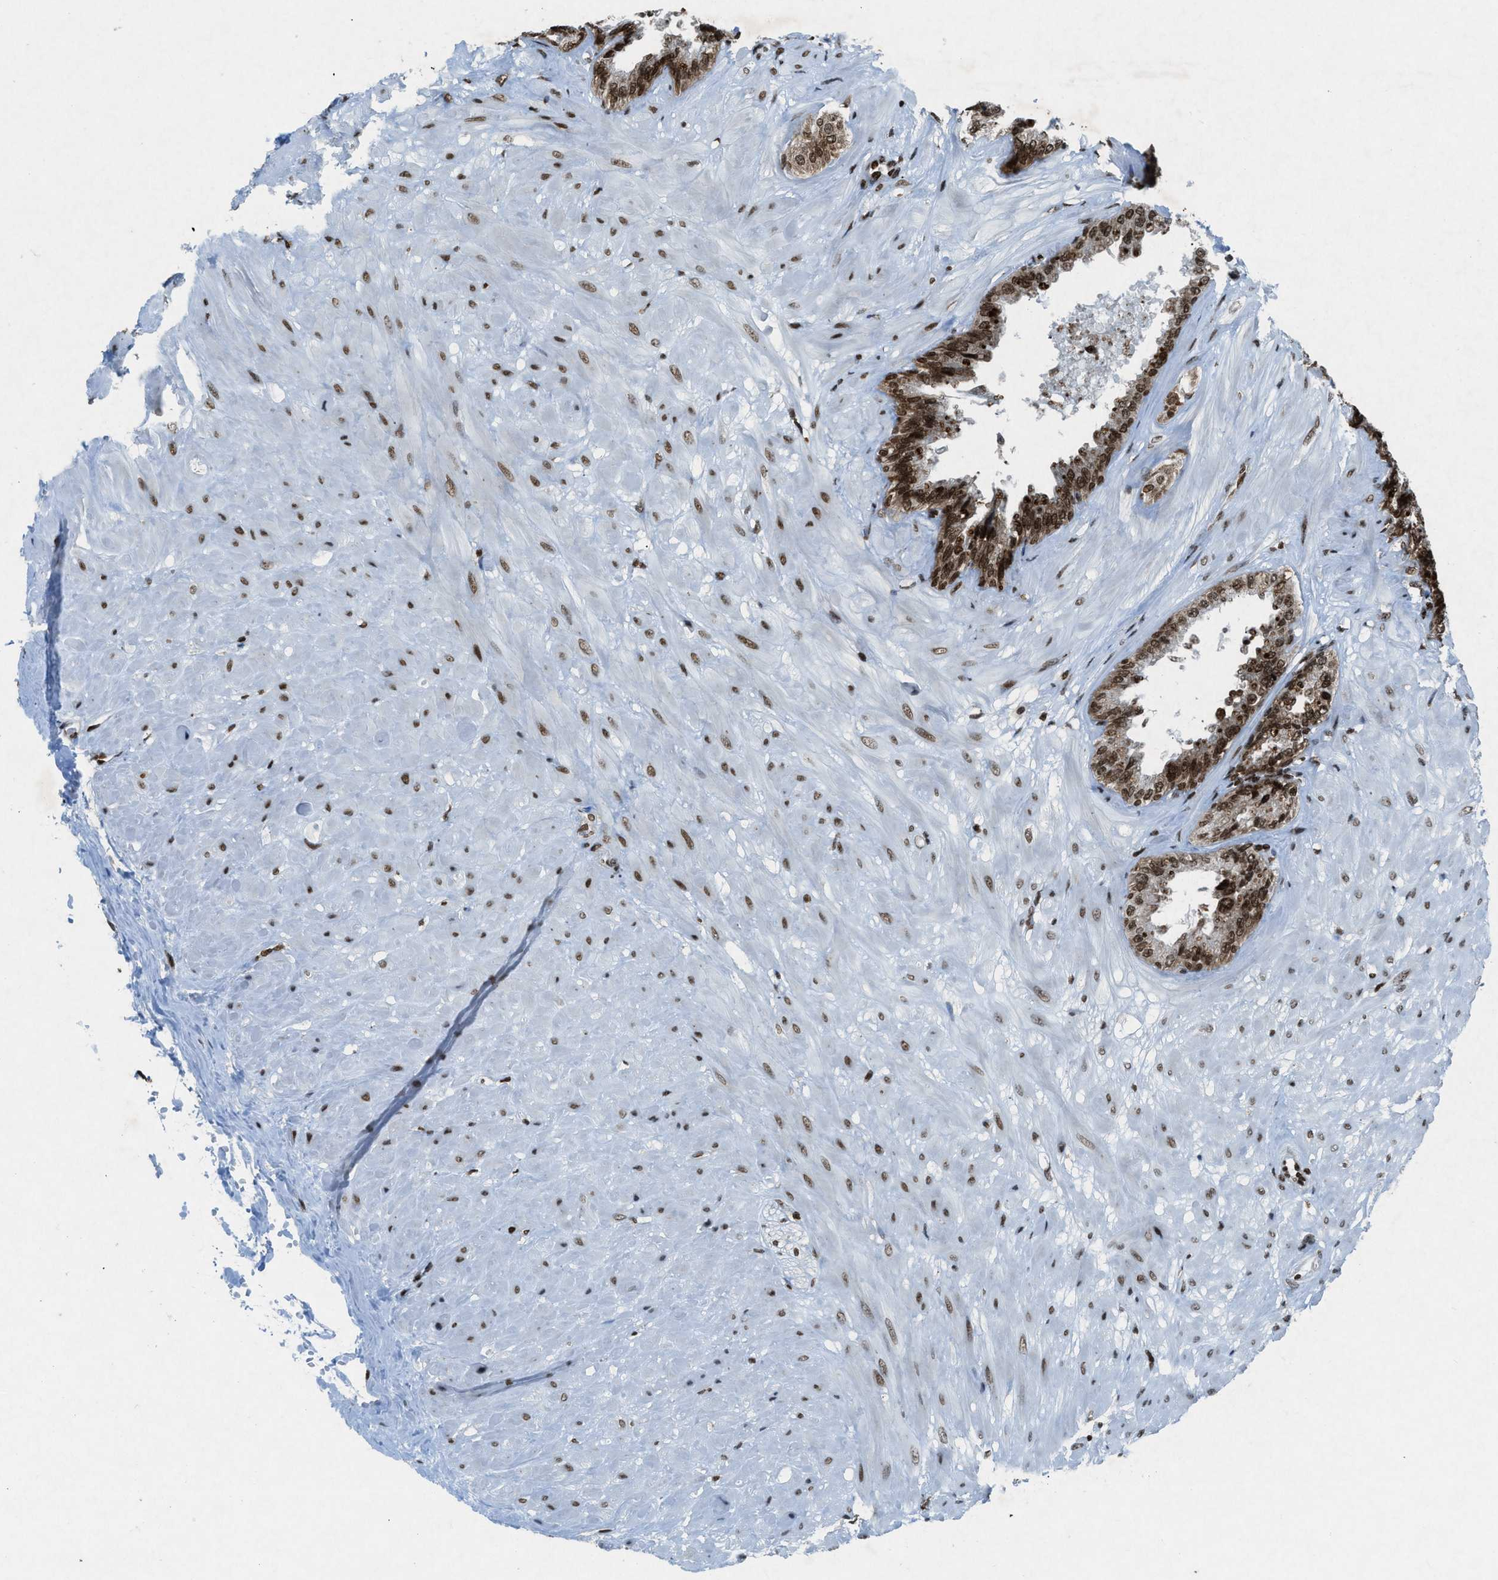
{"staining": {"intensity": "strong", "quantity": ">75%", "location": "nuclear"}, "tissue": "seminal vesicle", "cell_type": "Glandular cells", "image_type": "normal", "snomed": [{"axis": "morphology", "description": "Normal tissue, NOS"}, {"axis": "topography", "description": "Seminal veicle"}], "caption": "Immunohistochemistry (IHC) of unremarkable seminal vesicle demonstrates high levels of strong nuclear expression in approximately >75% of glandular cells.", "gene": "NXF1", "patient": {"sex": "male", "age": 46}}